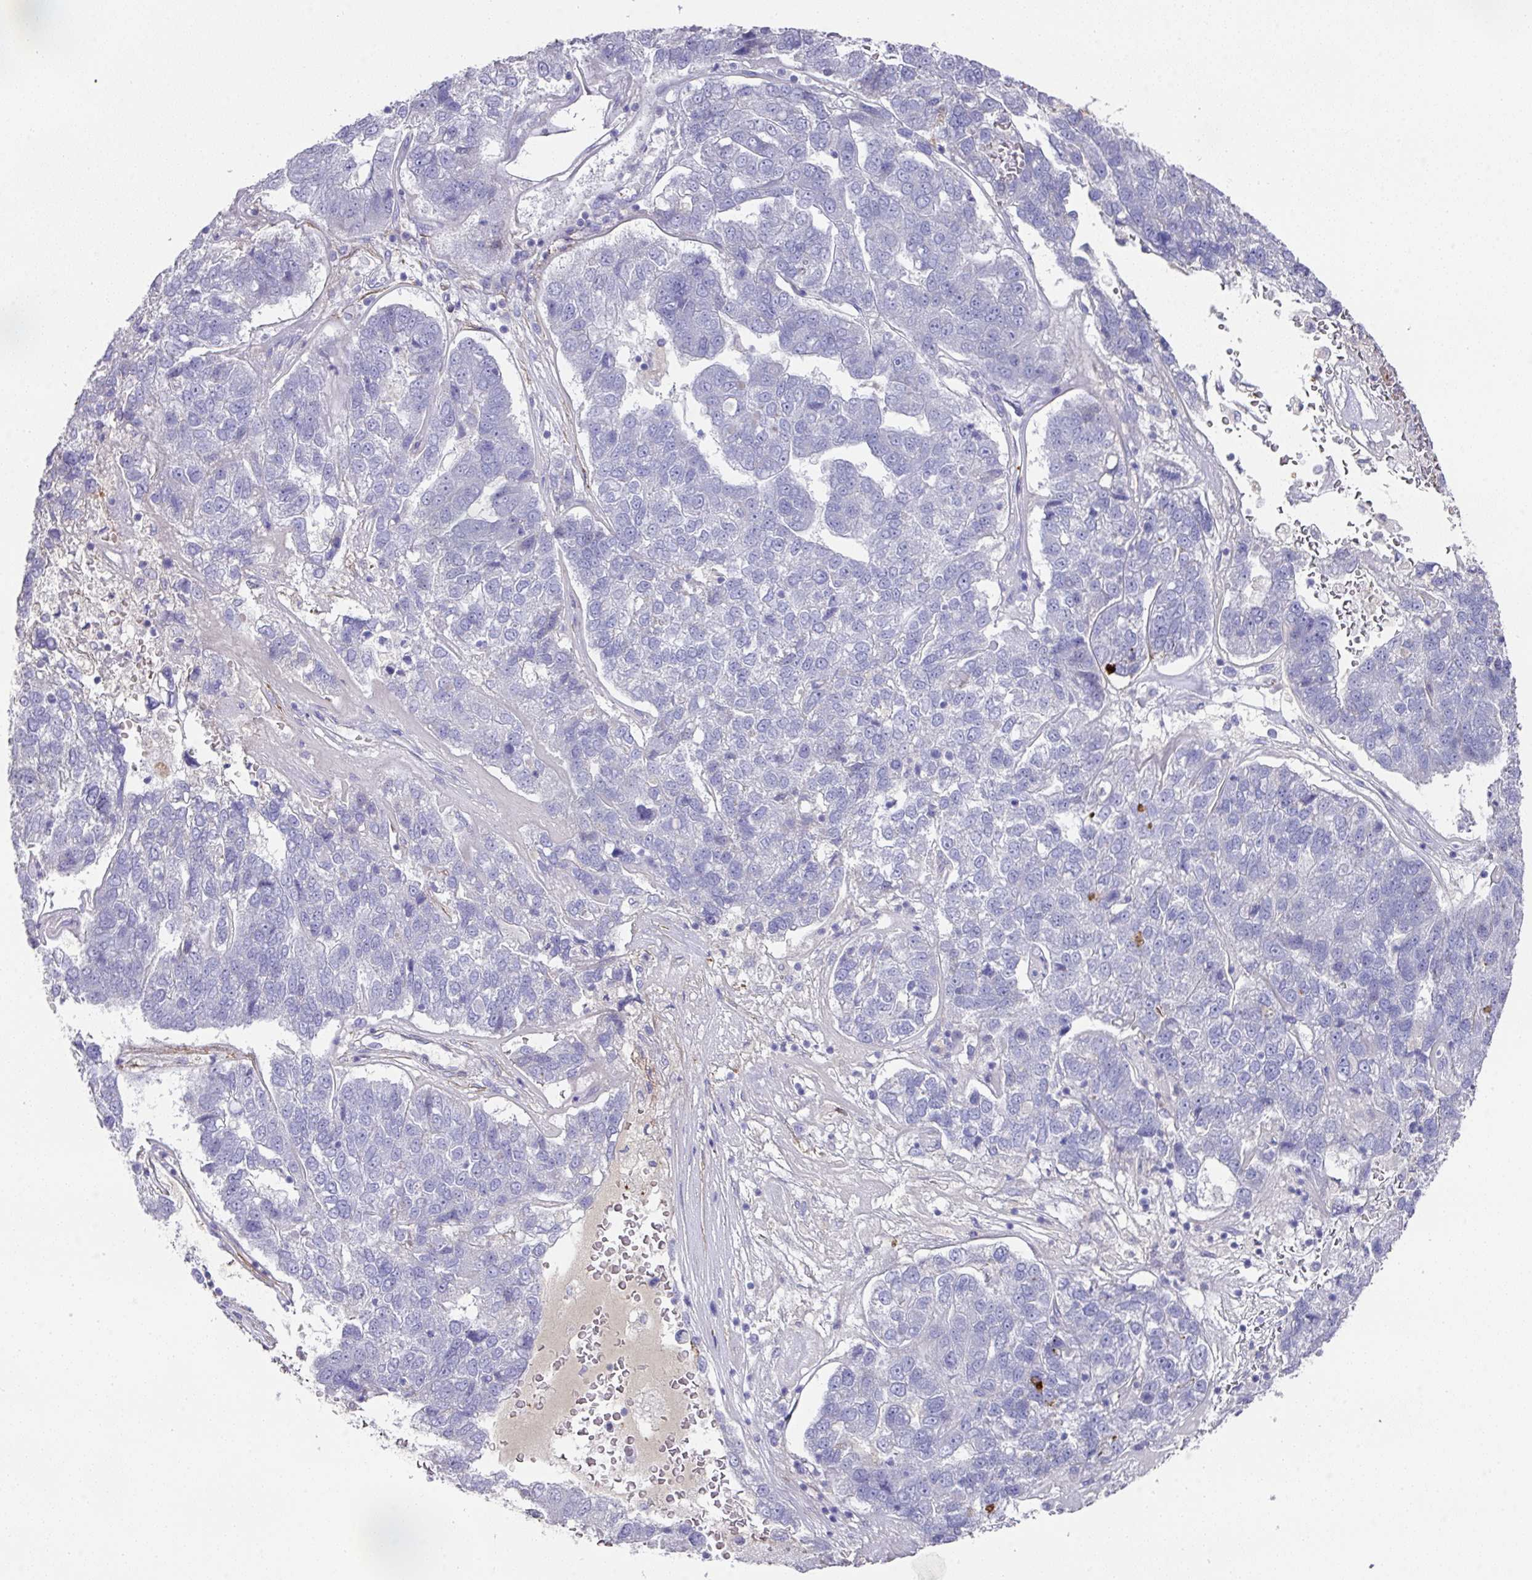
{"staining": {"intensity": "negative", "quantity": "none", "location": "none"}, "tissue": "pancreatic cancer", "cell_type": "Tumor cells", "image_type": "cancer", "snomed": [{"axis": "morphology", "description": "Adenocarcinoma, NOS"}, {"axis": "topography", "description": "Pancreas"}], "caption": "An IHC micrograph of pancreatic adenocarcinoma is shown. There is no staining in tumor cells of pancreatic adenocarcinoma.", "gene": "TARM1", "patient": {"sex": "female", "age": 61}}